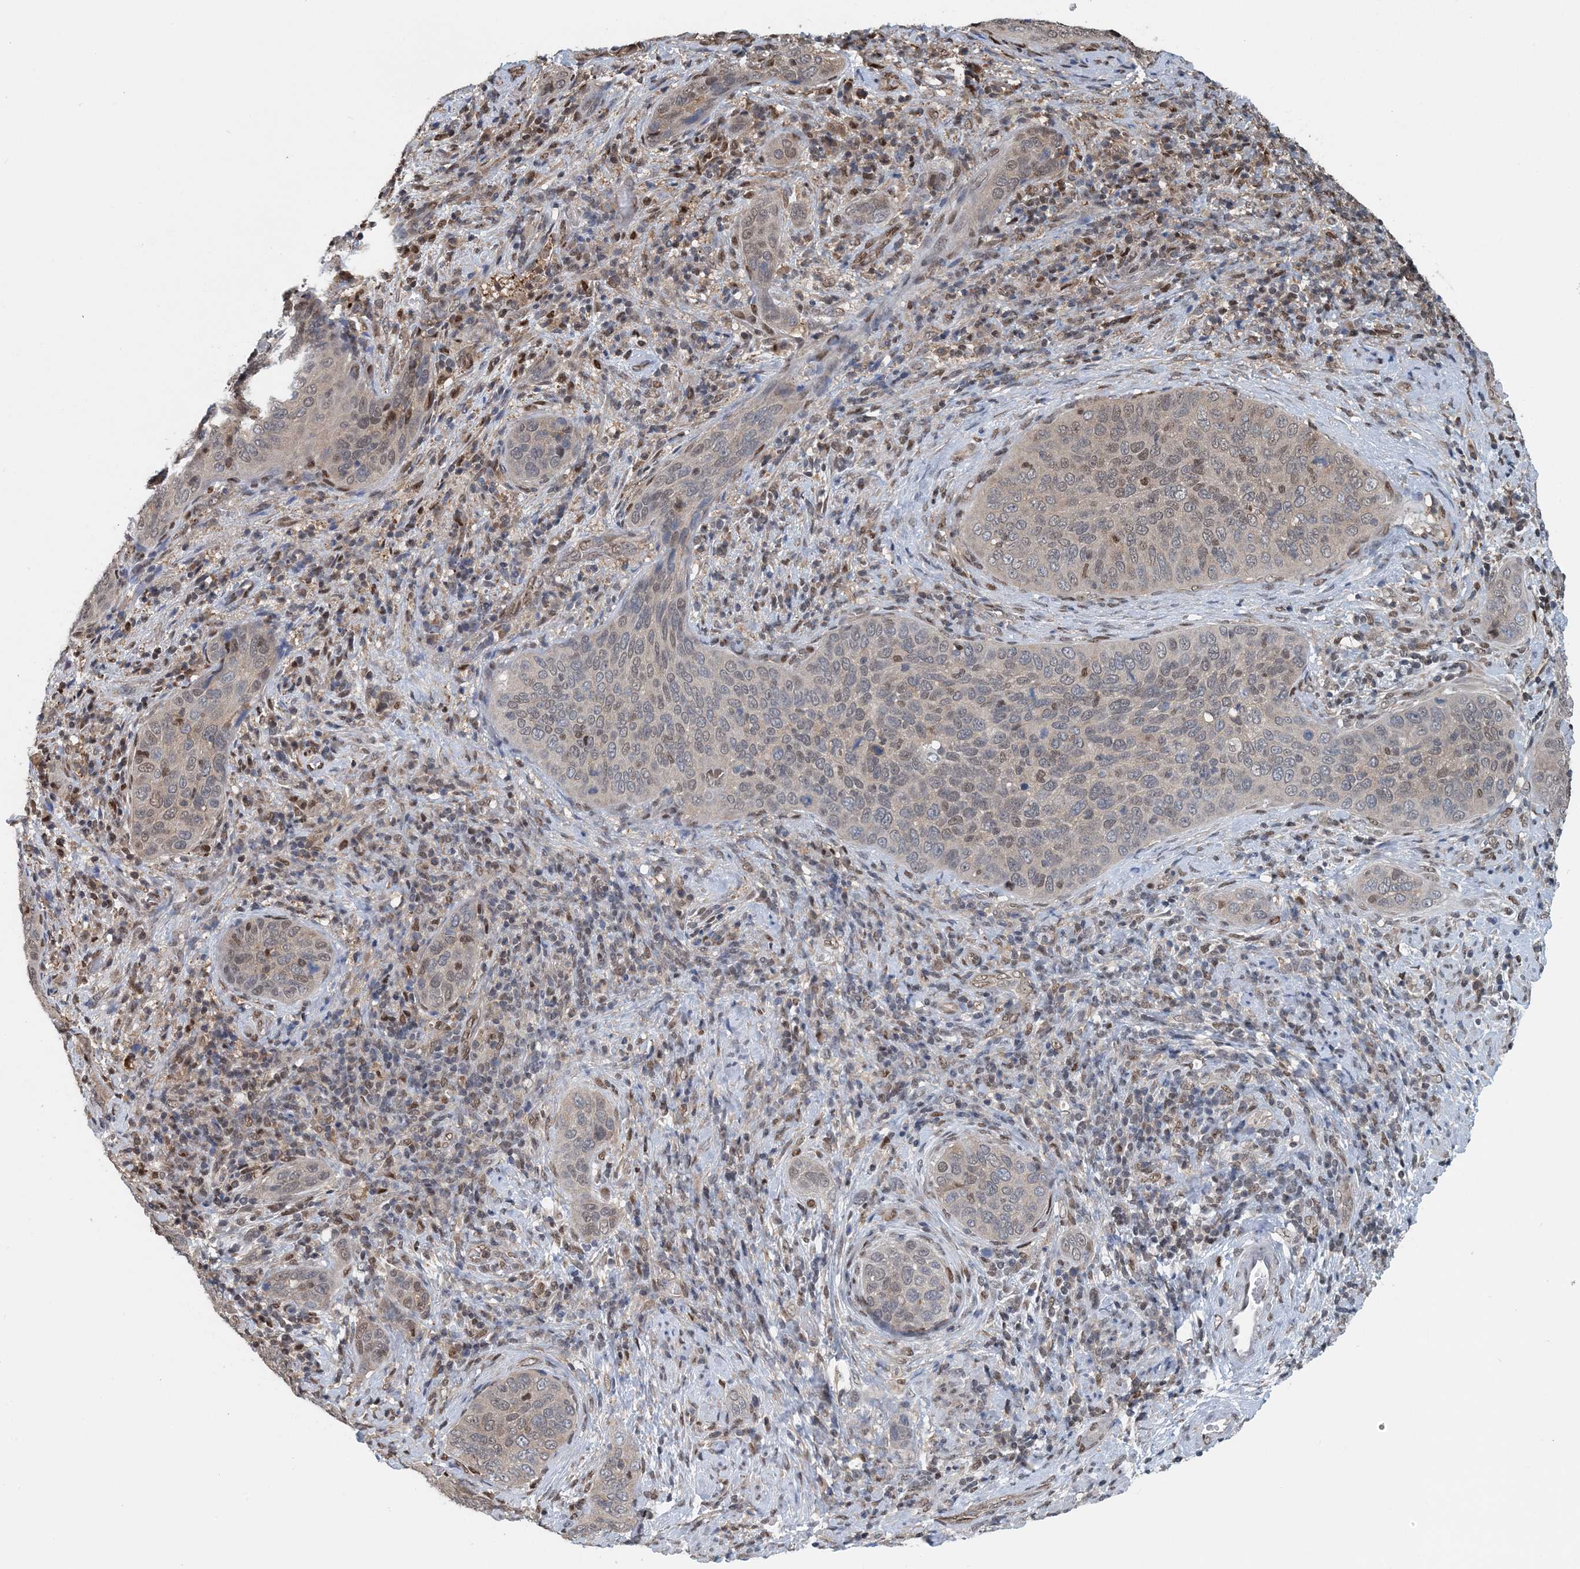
{"staining": {"intensity": "weak", "quantity": "25%-75%", "location": "nuclear"}, "tissue": "cervical cancer", "cell_type": "Tumor cells", "image_type": "cancer", "snomed": [{"axis": "morphology", "description": "Squamous cell carcinoma, NOS"}, {"axis": "topography", "description": "Cervix"}], "caption": "The photomicrograph exhibits immunohistochemical staining of cervical cancer. There is weak nuclear positivity is appreciated in about 25%-75% of tumor cells.", "gene": "HIKESHI", "patient": {"sex": "female", "age": 60}}